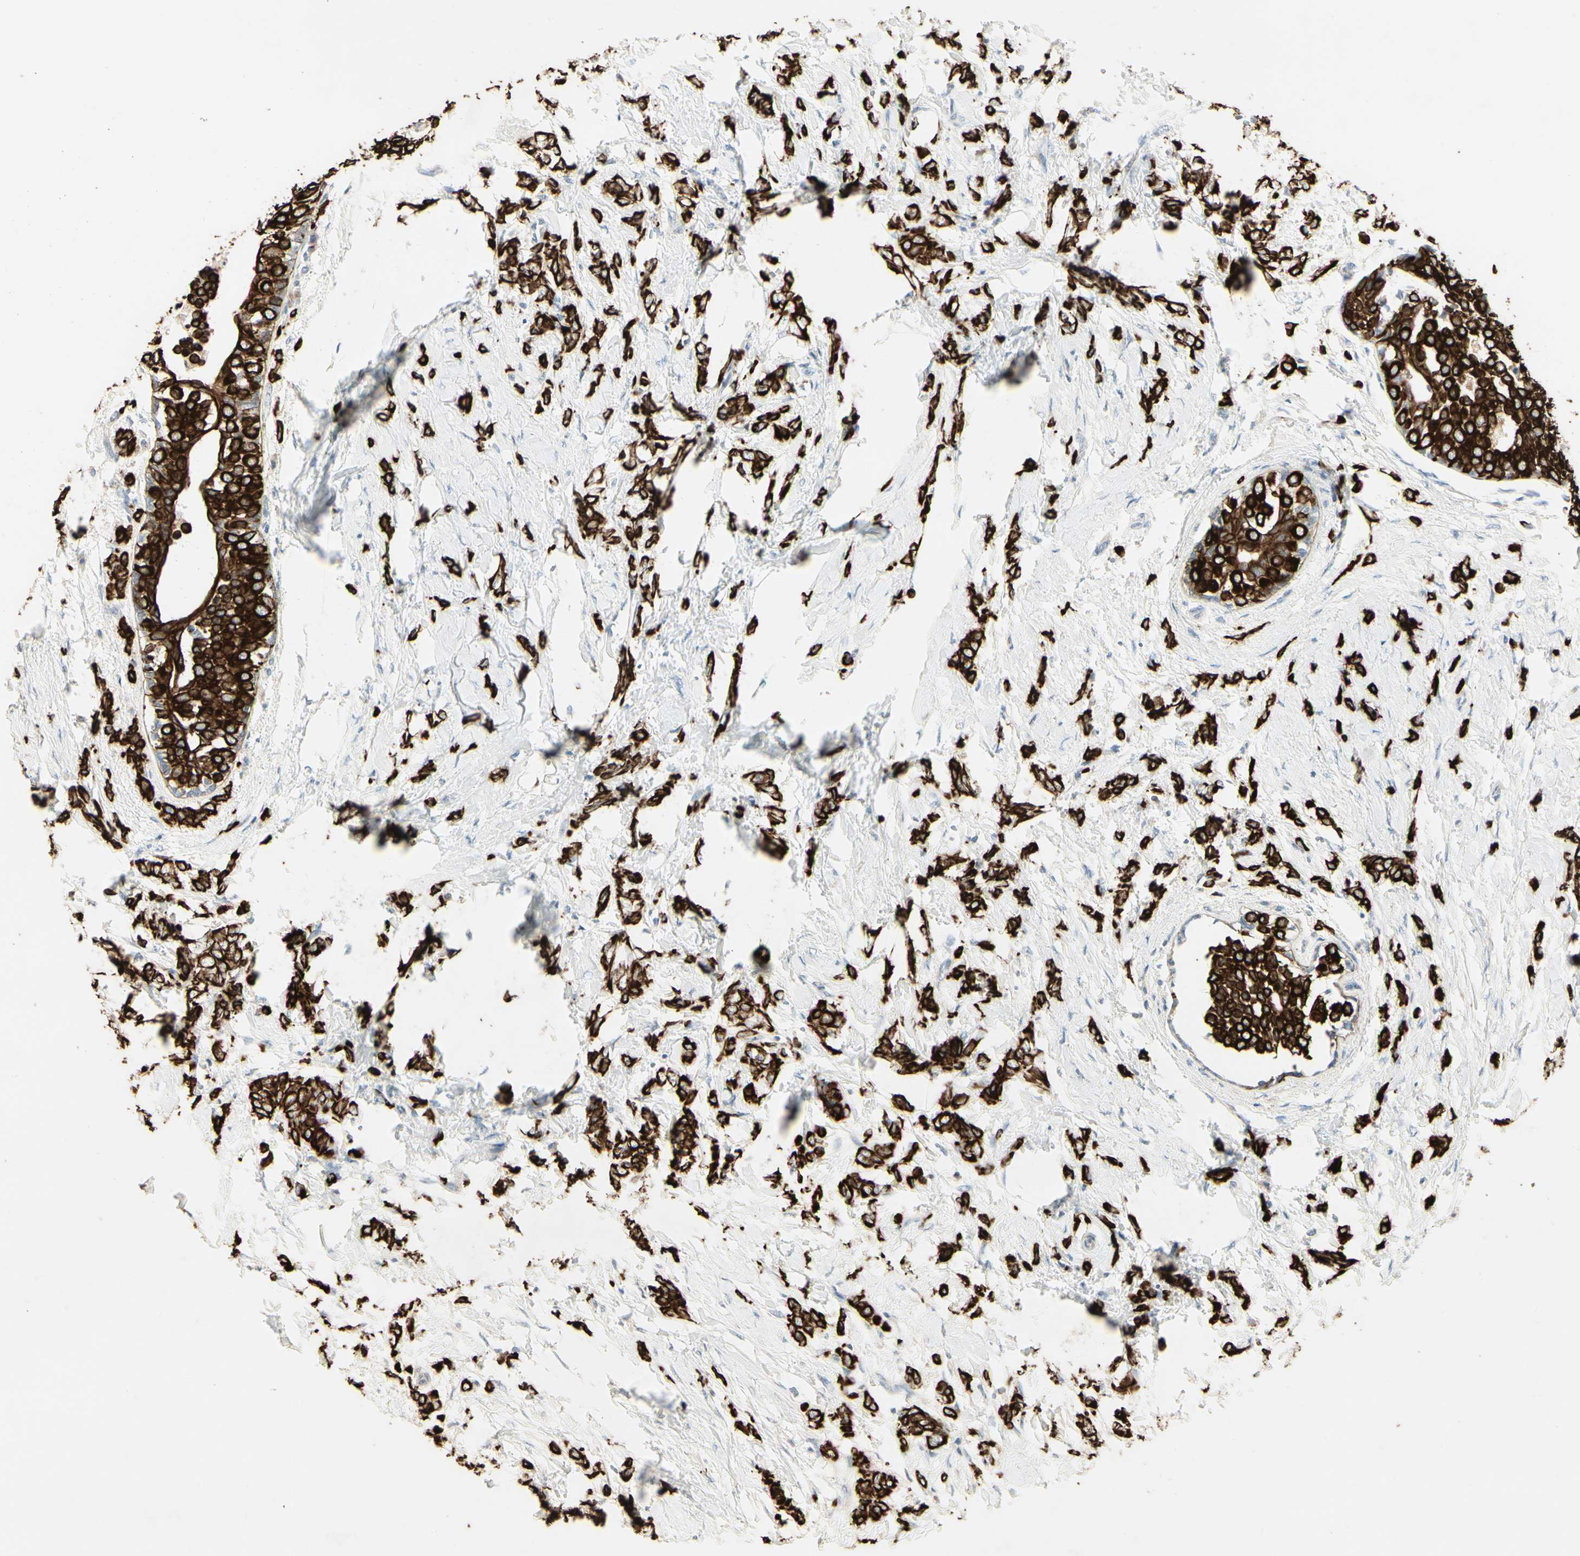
{"staining": {"intensity": "strong", "quantity": ">75%", "location": "cytoplasmic/membranous"}, "tissue": "breast cancer", "cell_type": "Tumor cells", "image_type": "cancer", "snomed": [{"axis": "morphology", "description": "Lobular carcinoma, in situ"}, {"axis": "morphology", "description": "Lobular carcinoma"}, {"axis": "topography", "description": "Breast"}], "caption": "Human breast cancer stained with a protein marker displays strong staining in tumor cells.", "gene": "SKIL", "patient": {"sex": "female", "age": 41}}